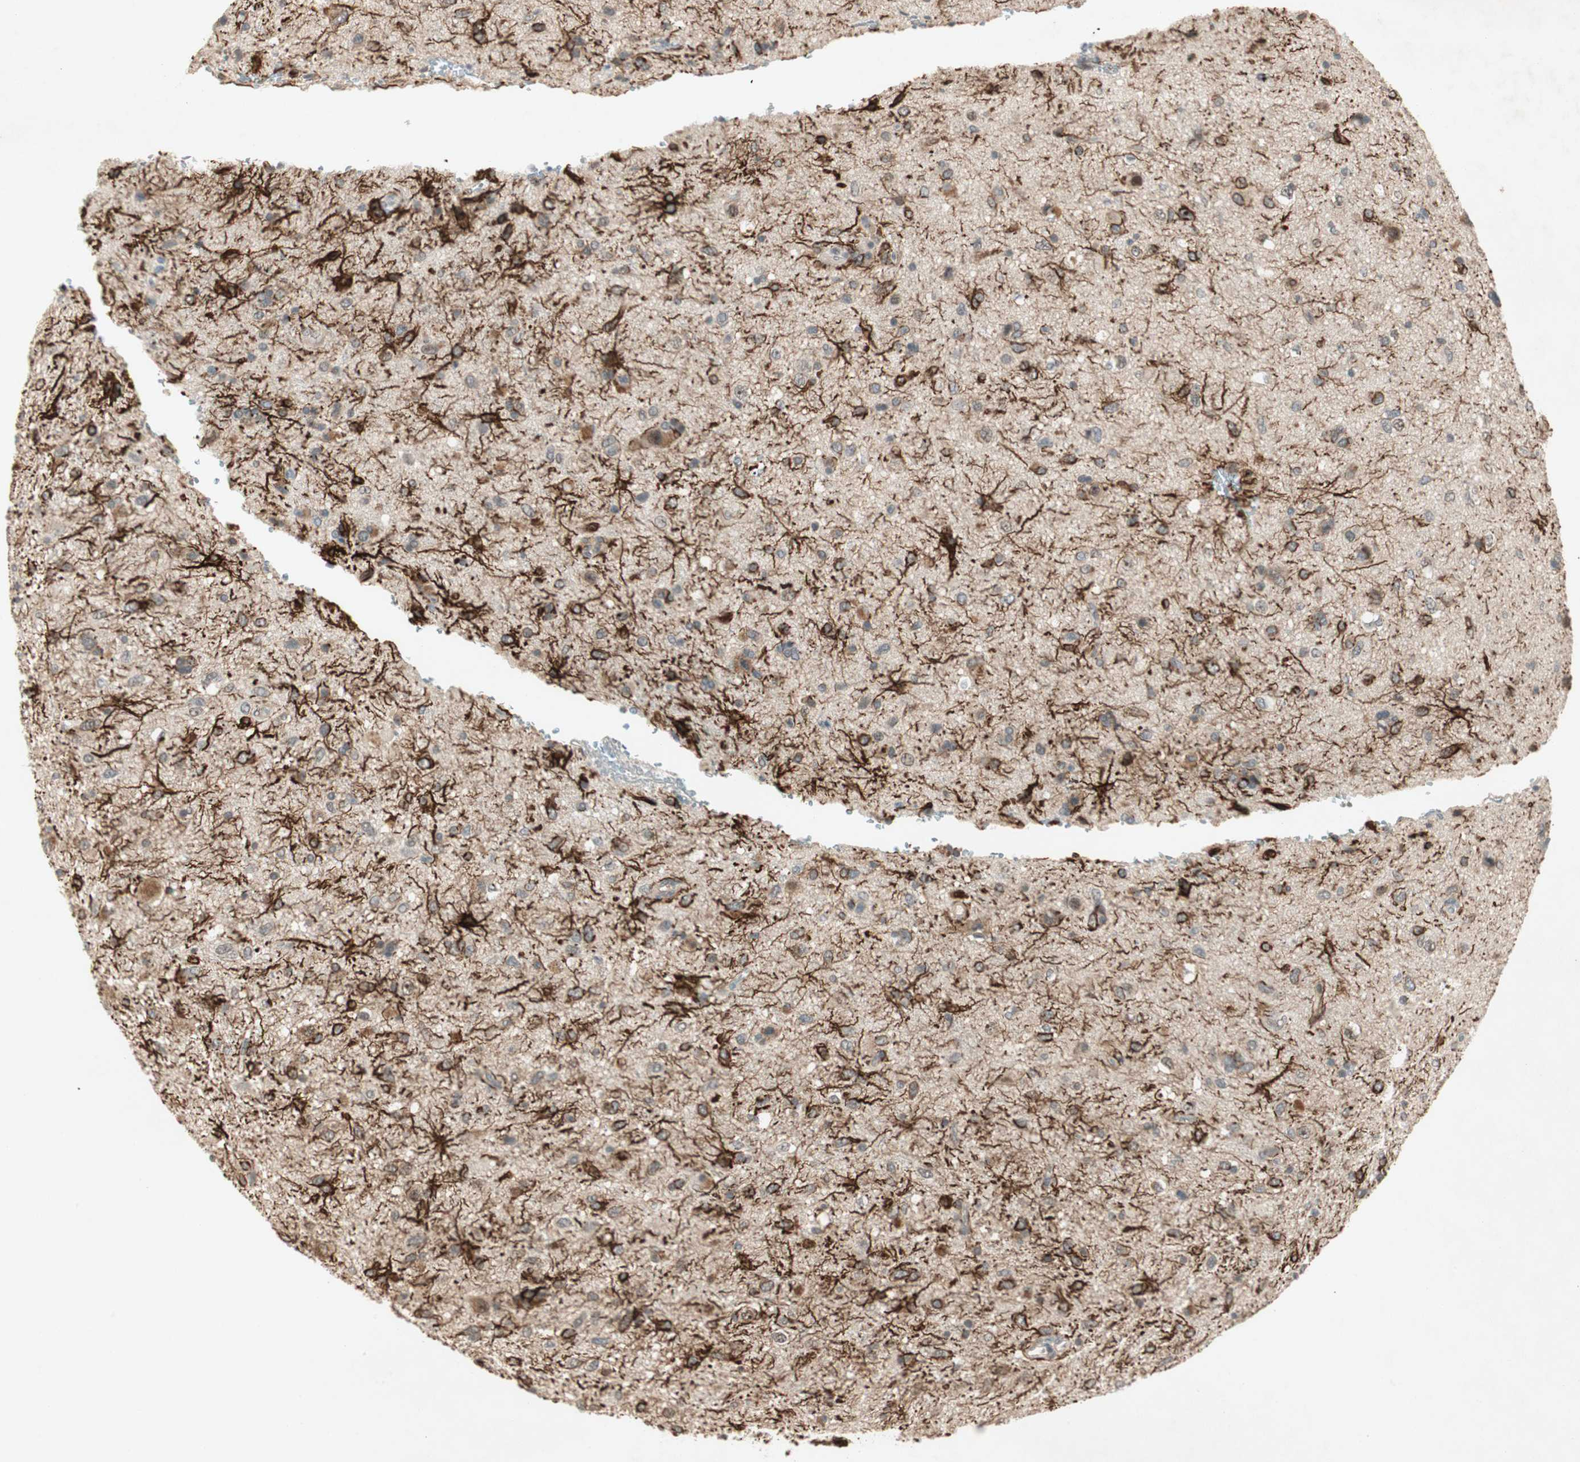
{"staining": {"intensity": "strong", "quantity": "<25%", "location": "cytoplasmic/membranous"}, "tissue": "glioma", "cell_type": "Tumor cells", "image_type": "cancer", "snomed": [{"axis": "morphology", "description": "Glioma, malignant, Low grade"}, {"axis": "topography", "description": "Brain"}], "caption": "A brown stain labels strong cytoplasmic/membranous expression of a protein in glioma tumor cells.", "gene": "RNGTT", "patient": {"sex": "male", "age": 77}}